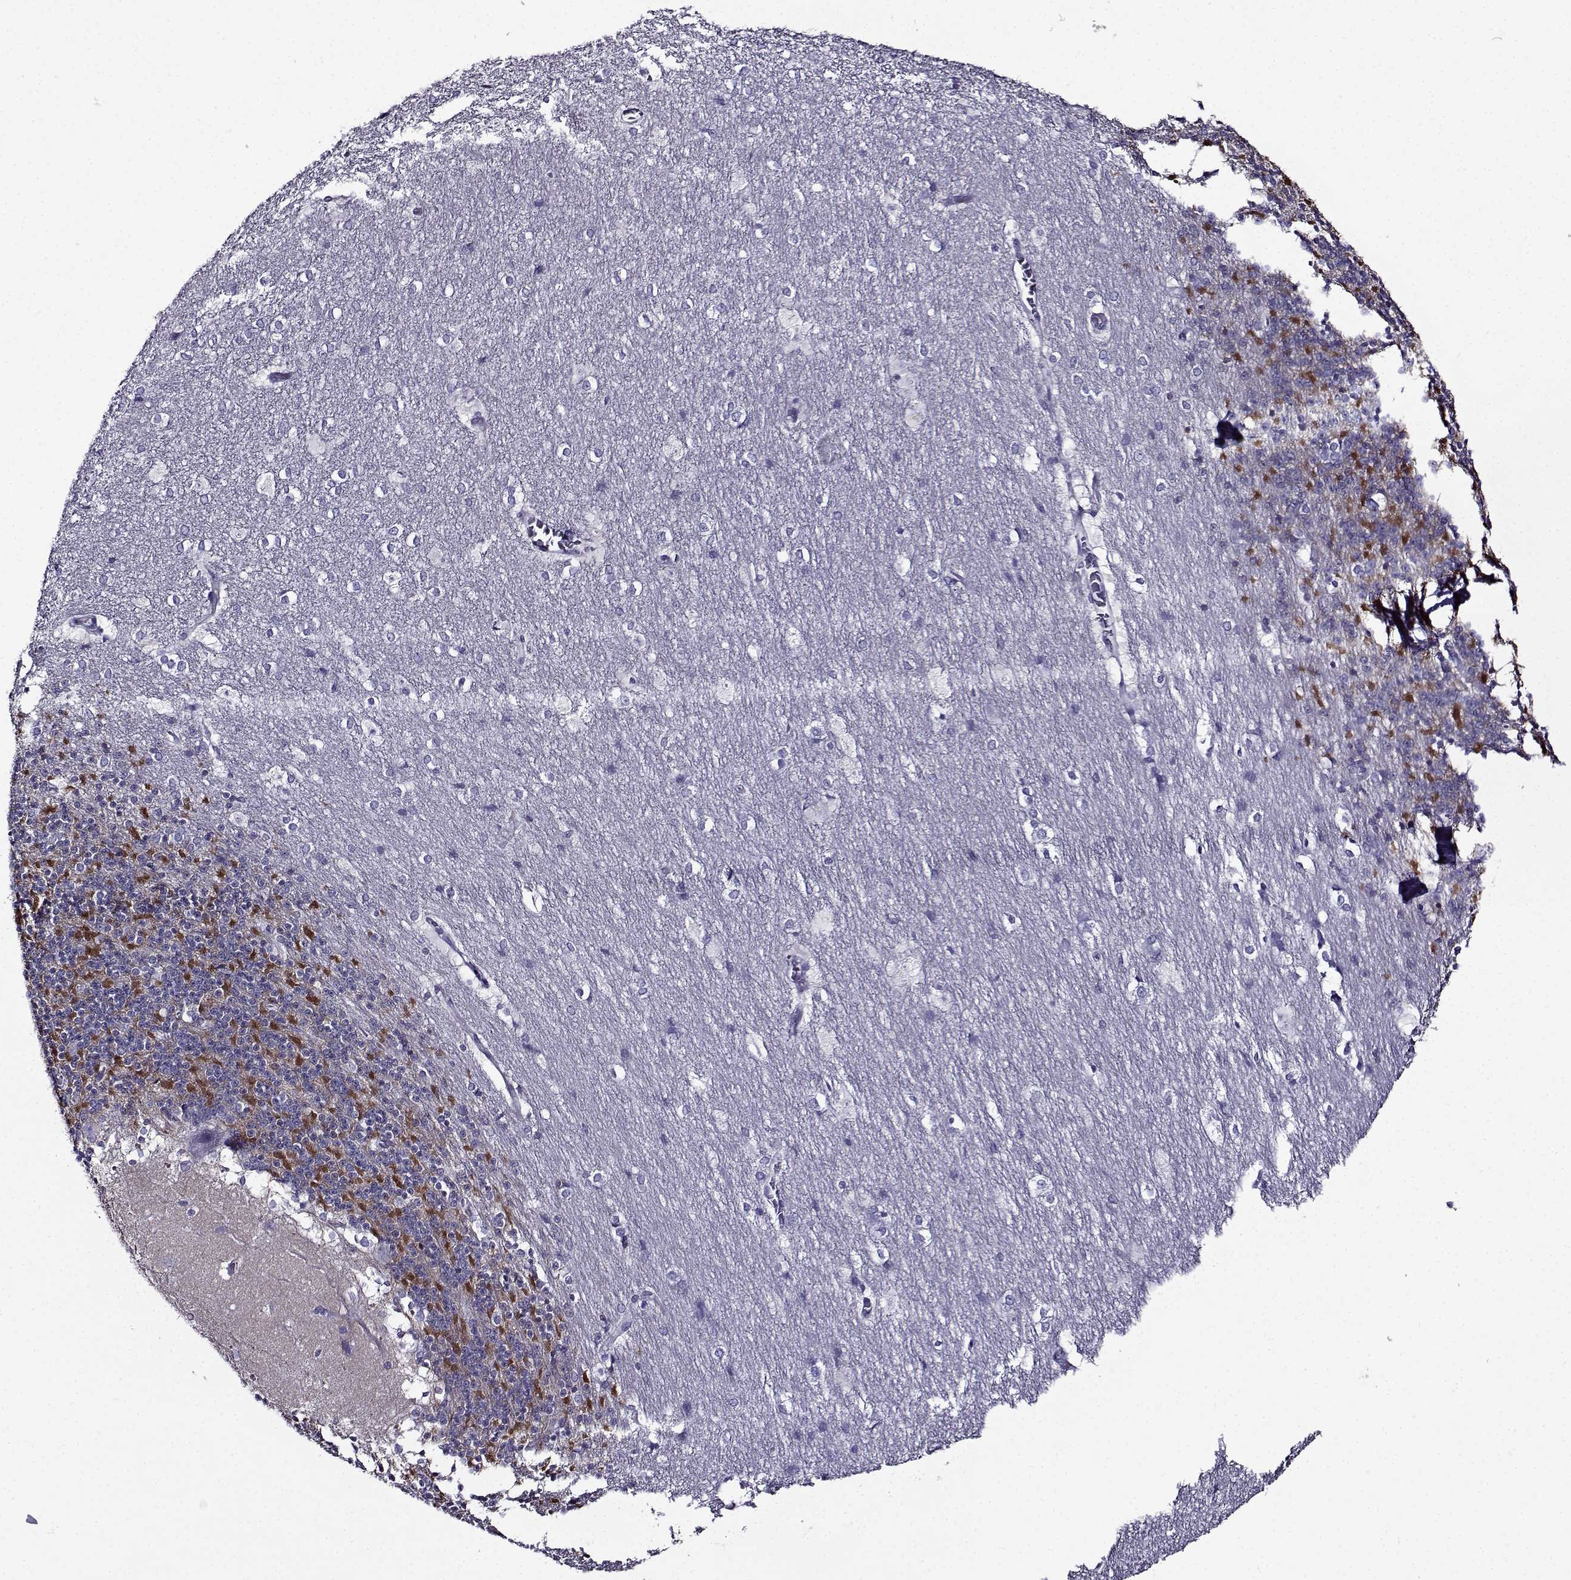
{"staining": {"intensity": "strong", "quantity": "<25%", "location": "cytoplasmic/membranous"}, "tissue": "cerebellum", "cell_type": "Cells in granular layer", "image_type": "normal", "snomed": [{"axis": "morphology", "description": "Normal tissue, NOS"}, {"axis": "topography", "description": "Cerebellum"}], "caption": "Cerebellum stained for a protein (brown) displays strong cytoplasmic/membranous positive positivity in about <25% of cells in granular layer.", "gene": "TMEM266", "patient": {"sex": "female", "age": 19}}